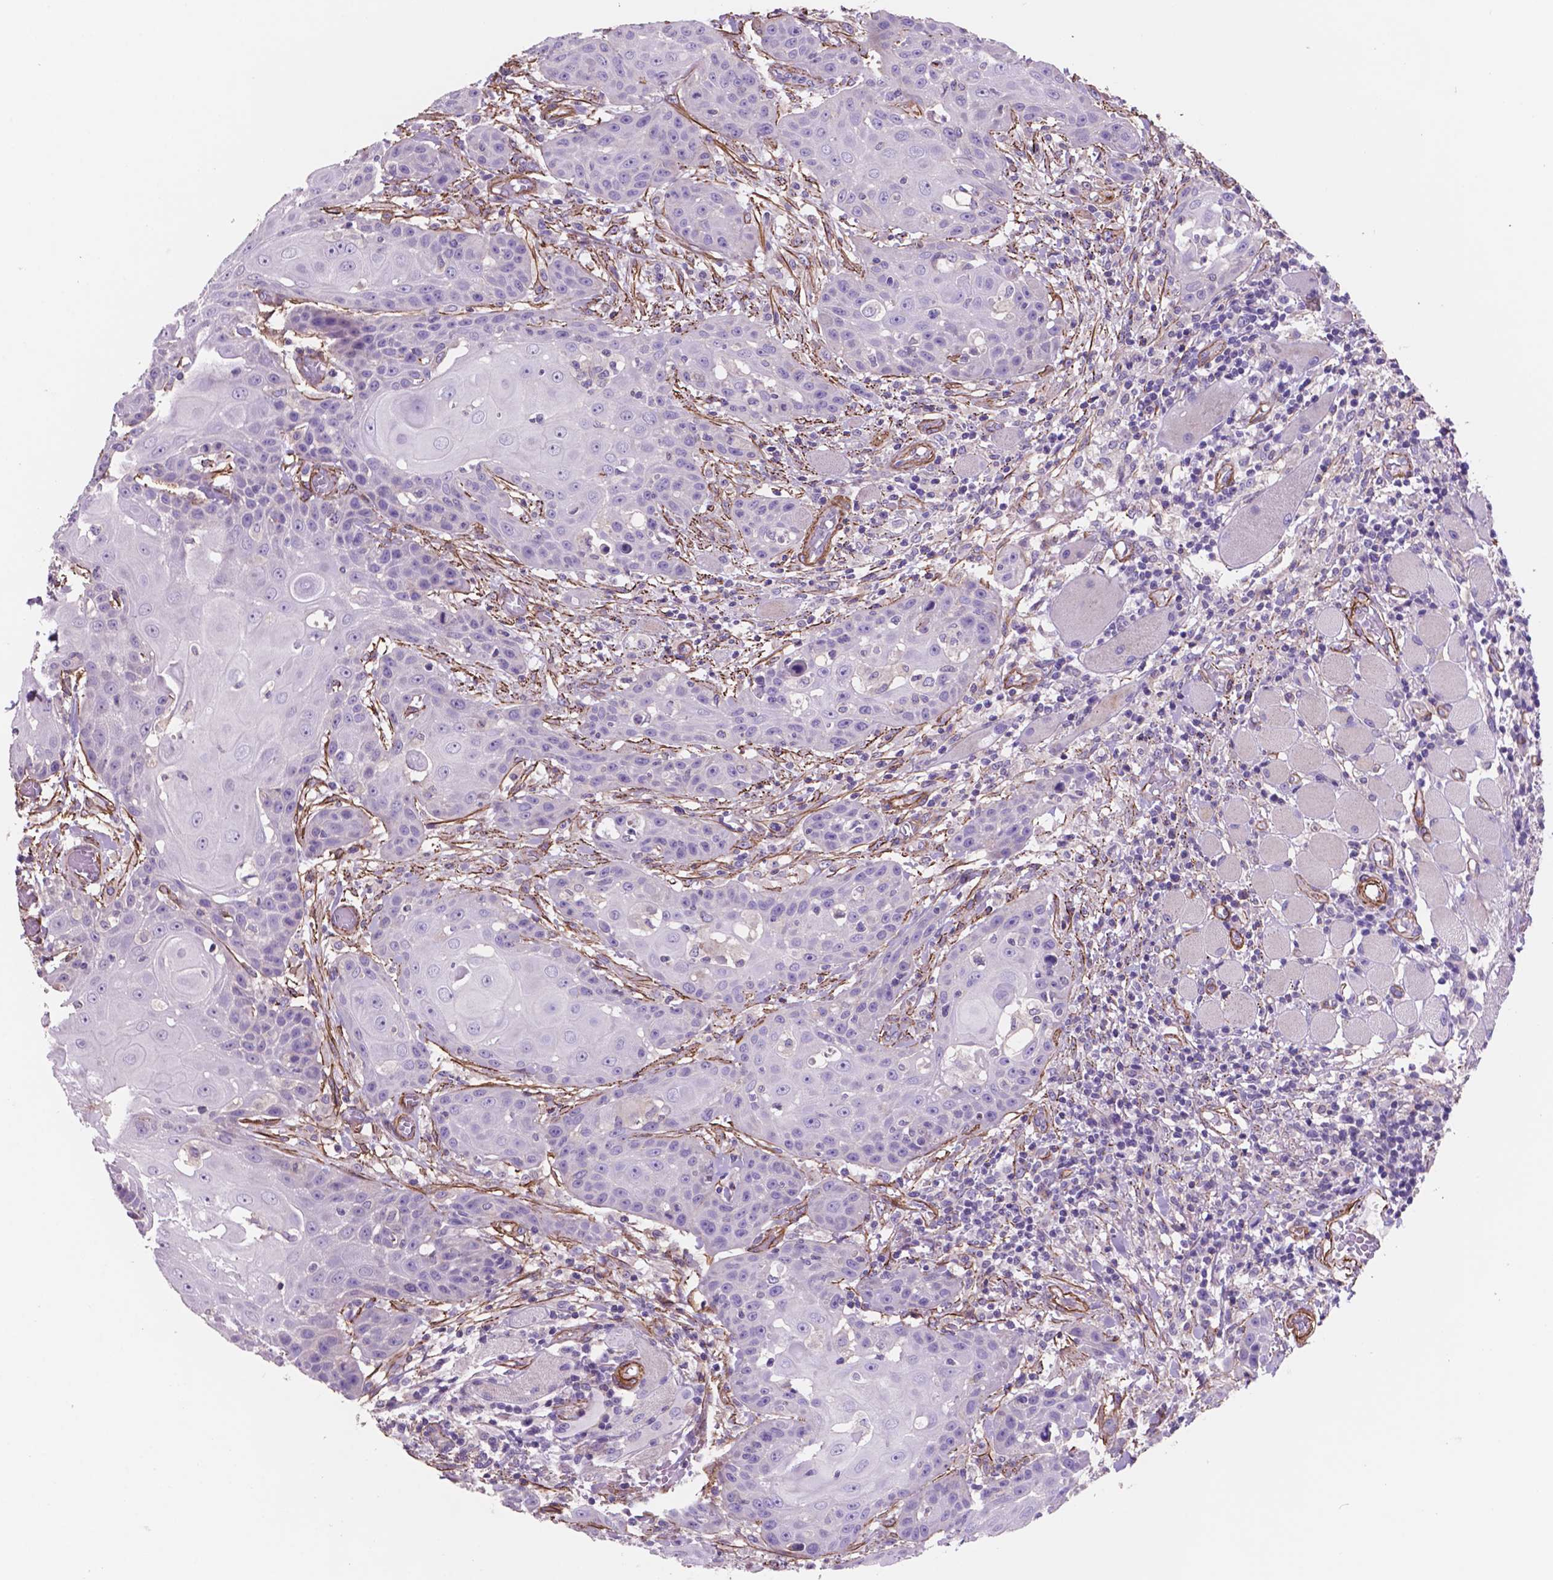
{"staining": {"intensity": "negative", "quantity": "none", "location": "none"}, "tissue": "head and neck cancer", "cell_type": "Tumor cells", "image_type": "cancer", "snomed": [{"axis": "morphology", "description": "Normal tissue, NOS"}, {"axis": "morphology", "description": "Squamous cell carcinoma, NOS"}, {"axis": "topography", "description": "Oral tissue"}, {"axis": "topography", "description": "Head-Neck"}], "caption": "Immunohistochemistry histopathology image of head and neck squamous cell carcinoma stained for a protein (brown), which displays no staining in tumor cells.", "gene": "TOR2A", "patient": {"sex": "female", "age": 55}}